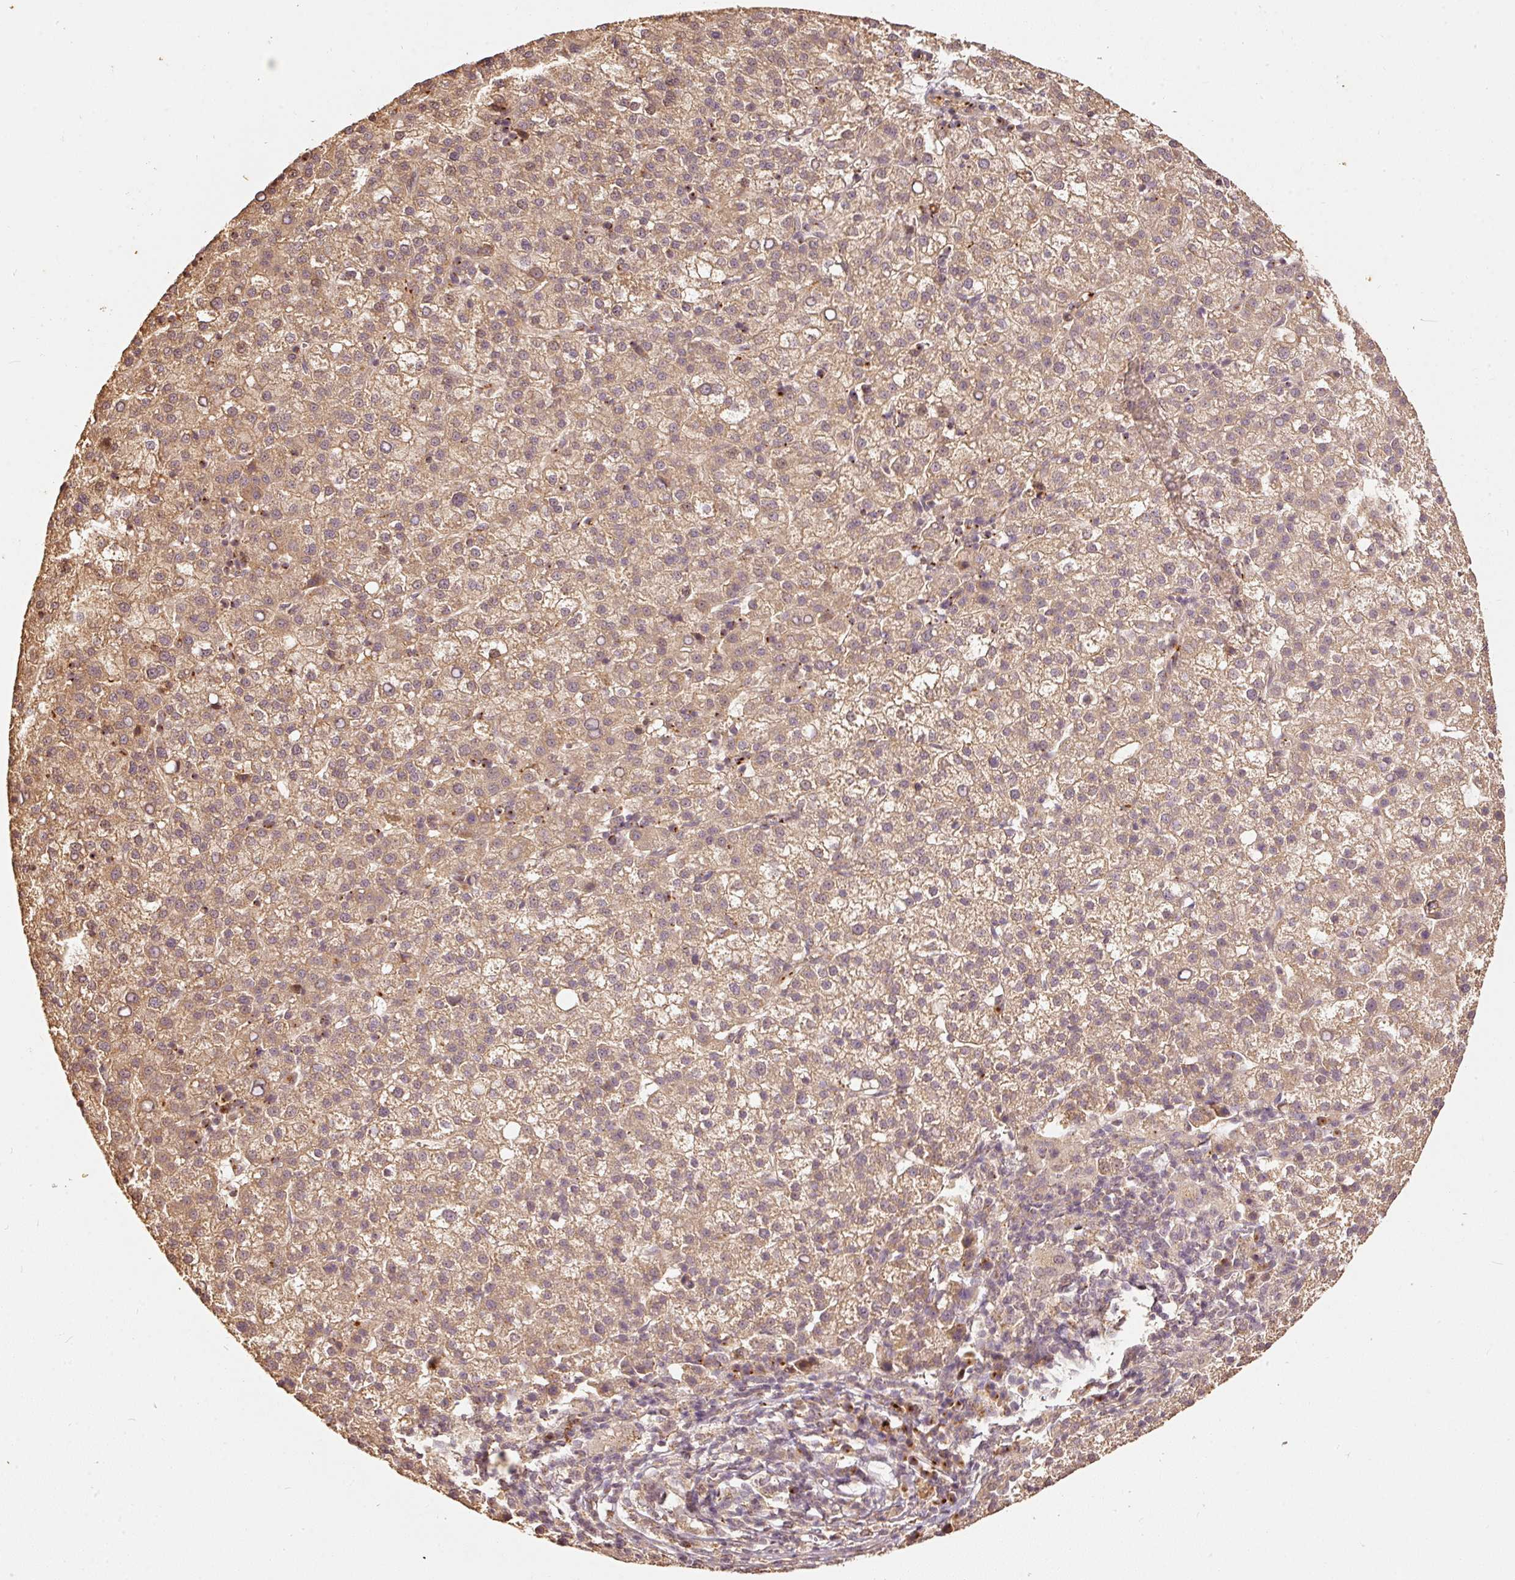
{"staining": {"intensity": "moderate", "quantity": ">75%", "location": "cytoplasmic/membranous"}, "tissue": "liver cancer", "cell_type": "Tumor cells", "image_type": "cancer", "snomed": [{"axis": "morphology", "description": "Carcinoma, Hepatocellular, NOS"}, {"axis": "topography", "description": "Liver"}], "caption": "Moderate cytoplasmic/membranous staining for a protein is identified in approximately >75% of tumor cells of liver cancer (hepatocellular carcinoma) using immunohistochemistry.", "gene": "FUT8", "patient": {"sex": "female", "age": 58}}